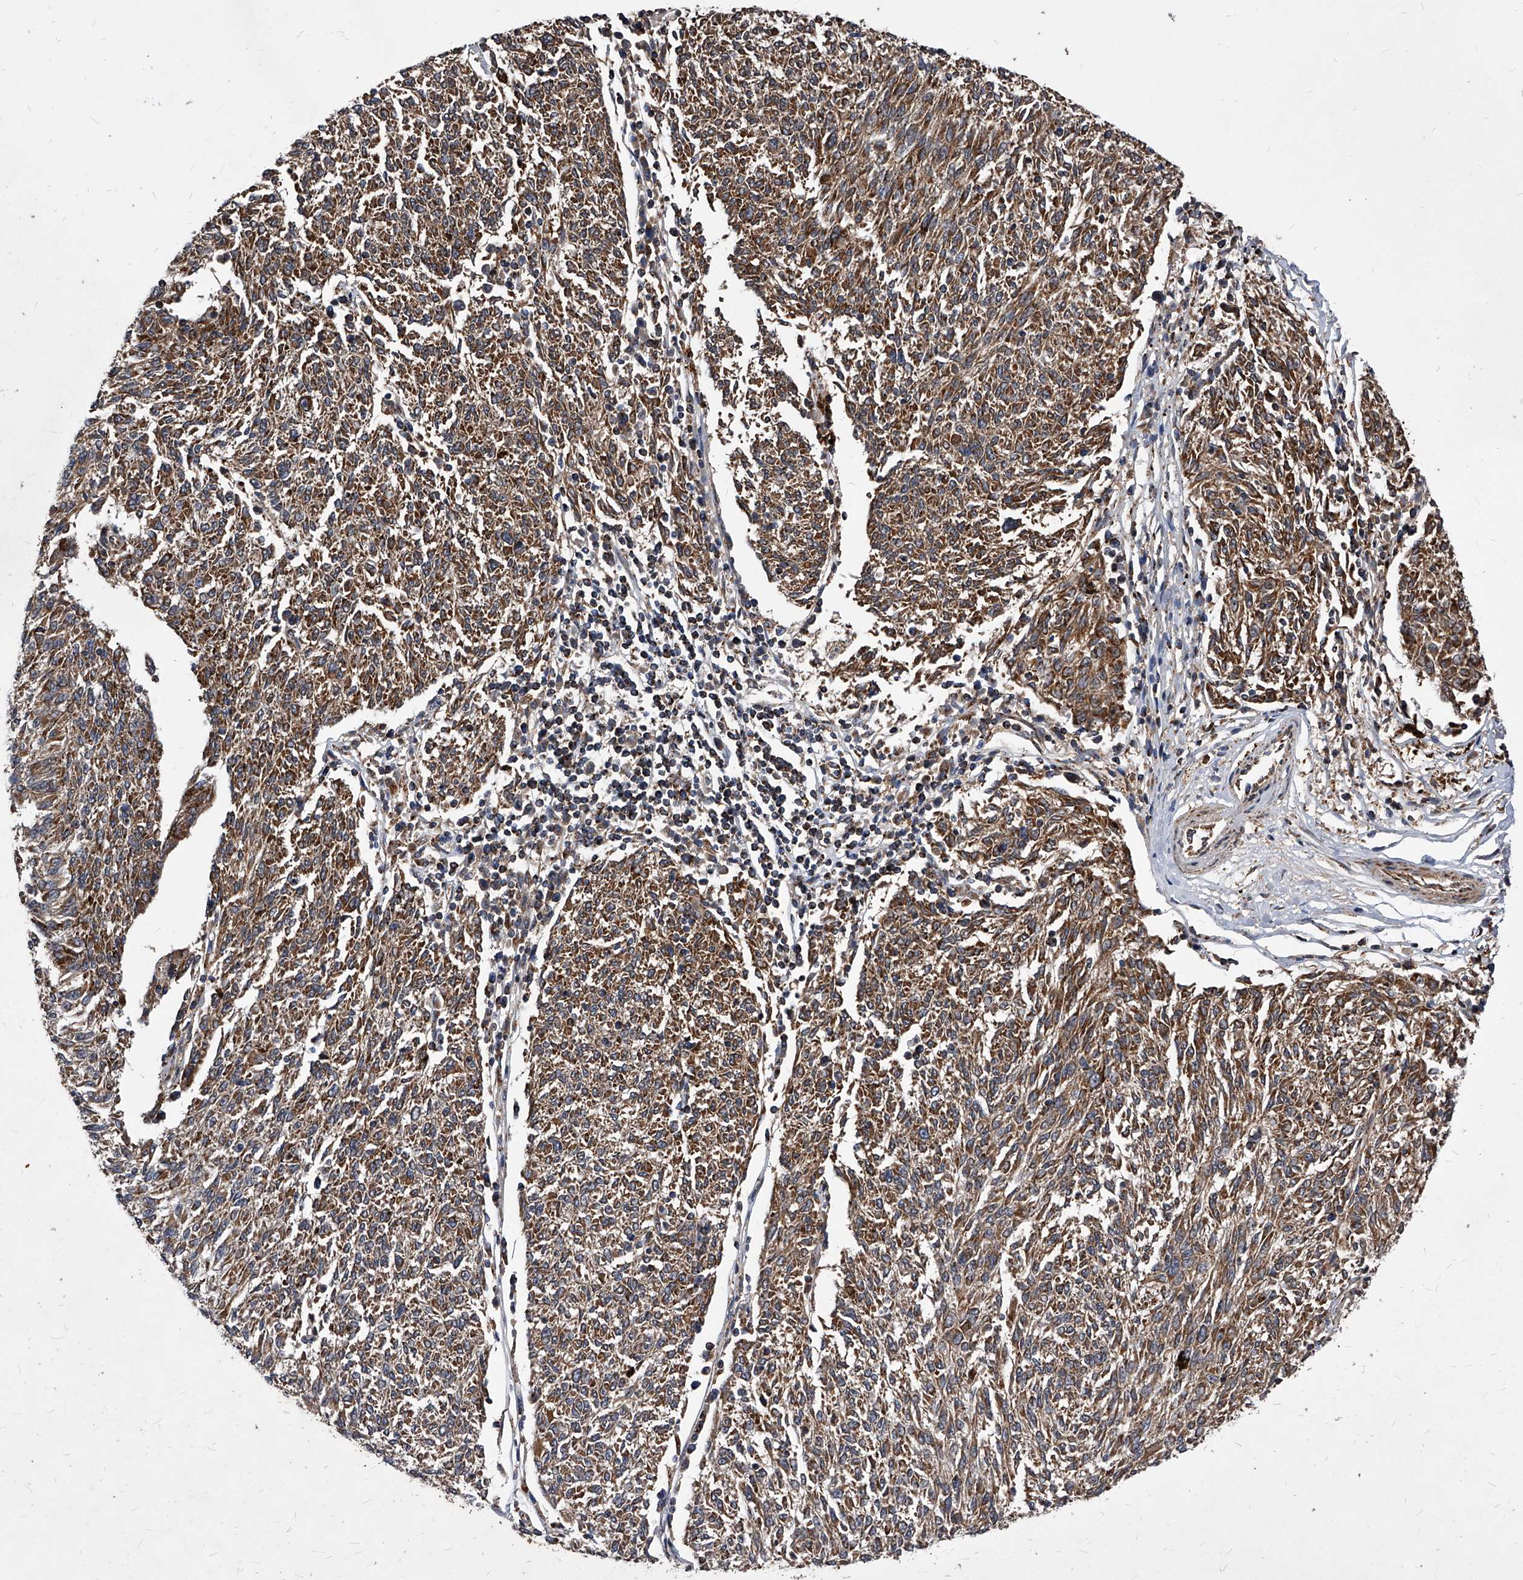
{"staining": {"intensity": "moderate", "quantity": ">75%", "location": "cytoplasmic/membranous"}, "tissue": "melanoma", "cell_type": "Tumor cells", "image_type": "cancer", "snomed": [{"axis": "morphology", "description": "Malignant melanoma, NOS"}, {"axis": "topography", "description": "Skin"}], "caption": "IHC photomicrograph of neoplastic tissue: malignant melanoma stained using IHC reveals medium levels of moderate protein expression localized specifically in the cytoplasmic/membranous of tumor cells, appearing as a cytoplasmic/membranous brown color.", "gene": "SOBP", "patient": {"sex": "female", "age": 72}}